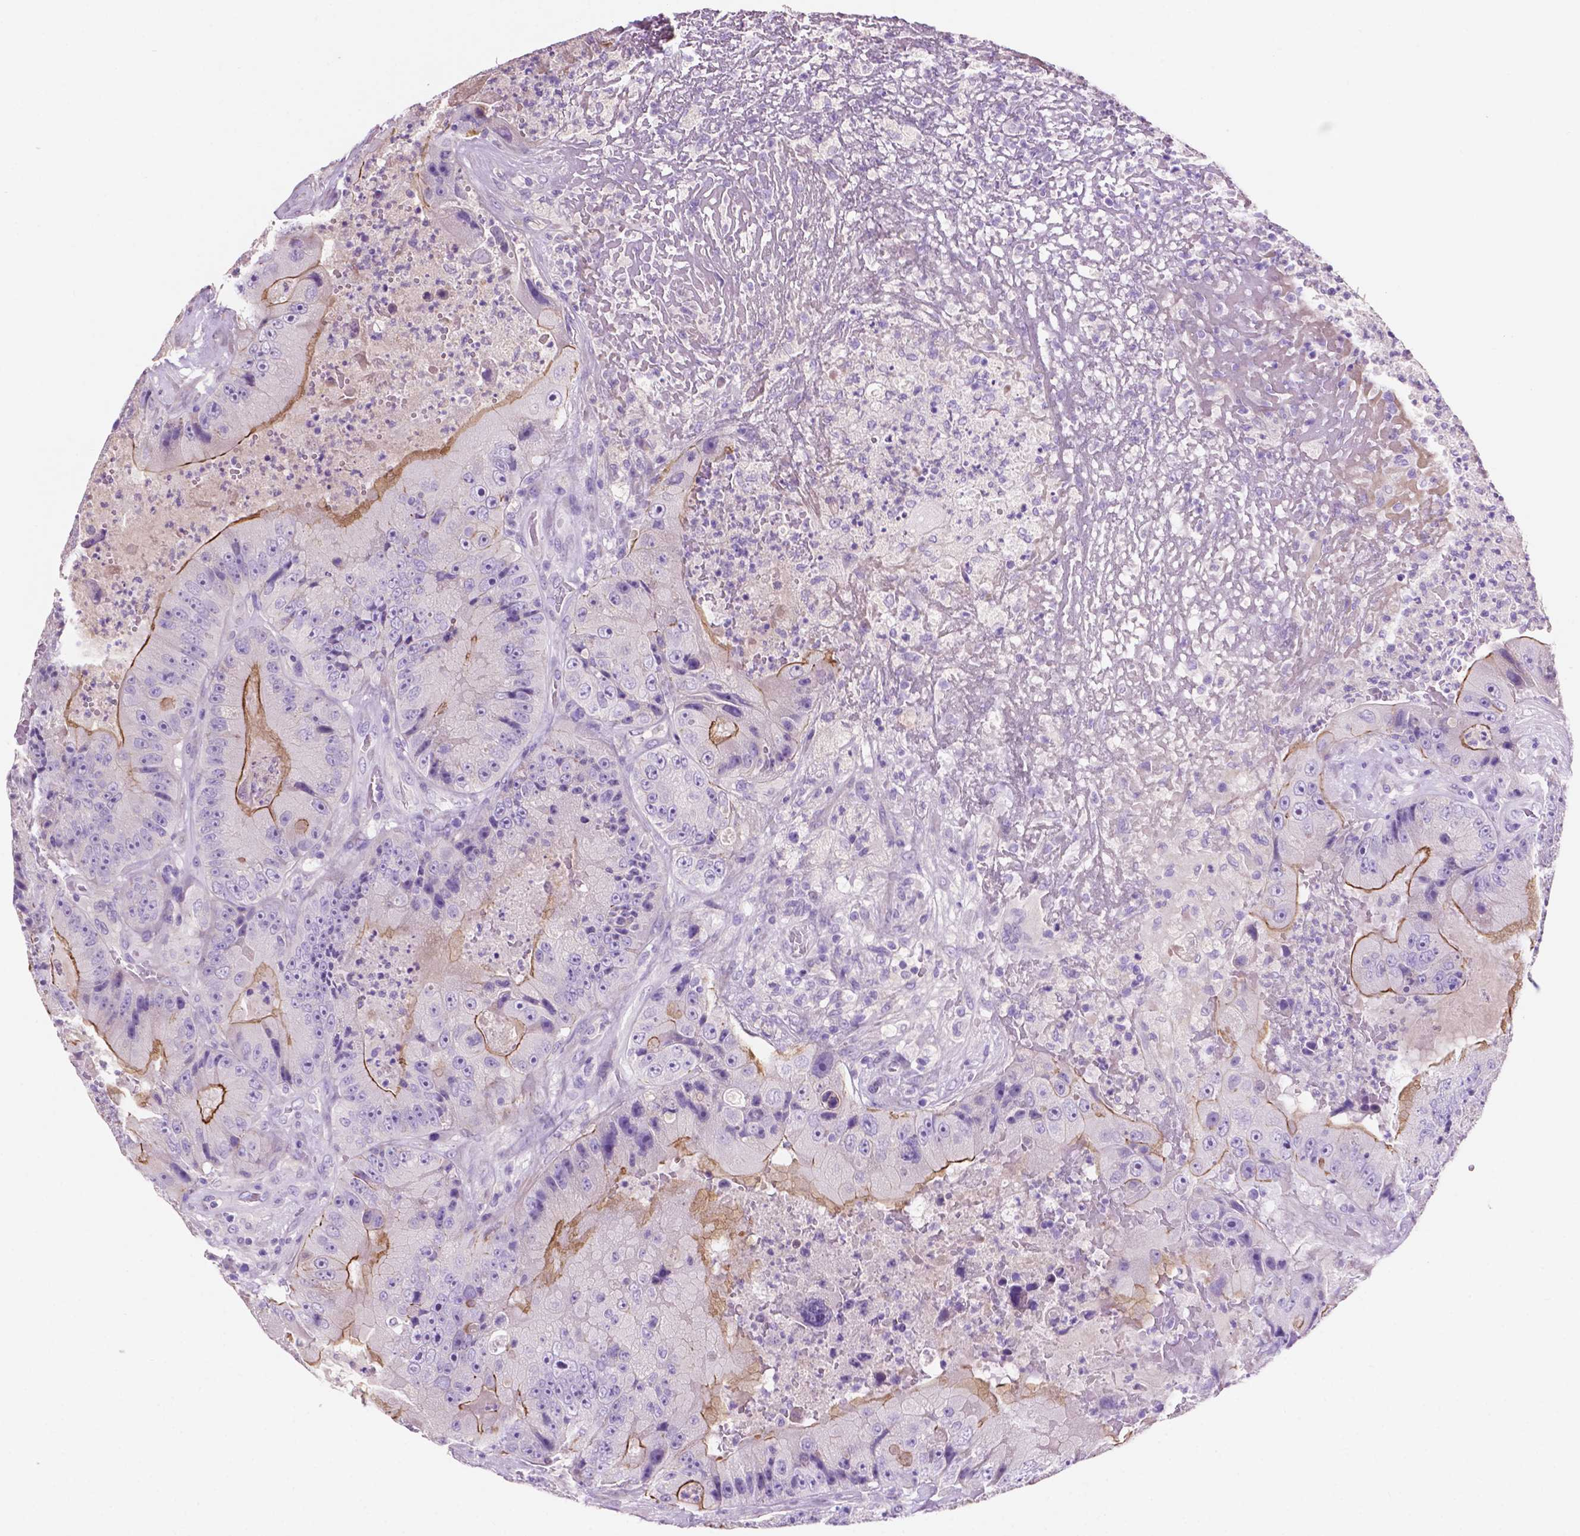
{"staining": {"intensity": "moderate", "quantity": "<25%", "location": "cytoplasmic/membranous"}, "tissue": "colorectal cancer", "cell_type": "Tumor cells", "image_type": "cancer", "snomed": [{"axis": "morphology", "description": "Adenocarcinoma, NOS"}, {"axis": "topography", "description": "Colon"}], "caption": "Protein staining of colorectal cancer tissue demonstrates moderate cytoplasmic/membranous staining in about <25% of tumor cells. (IHC, brightfield microscopy, high magnification).", "gene": "CLDN17", "patient": {"sex": "female", "age": 86}}